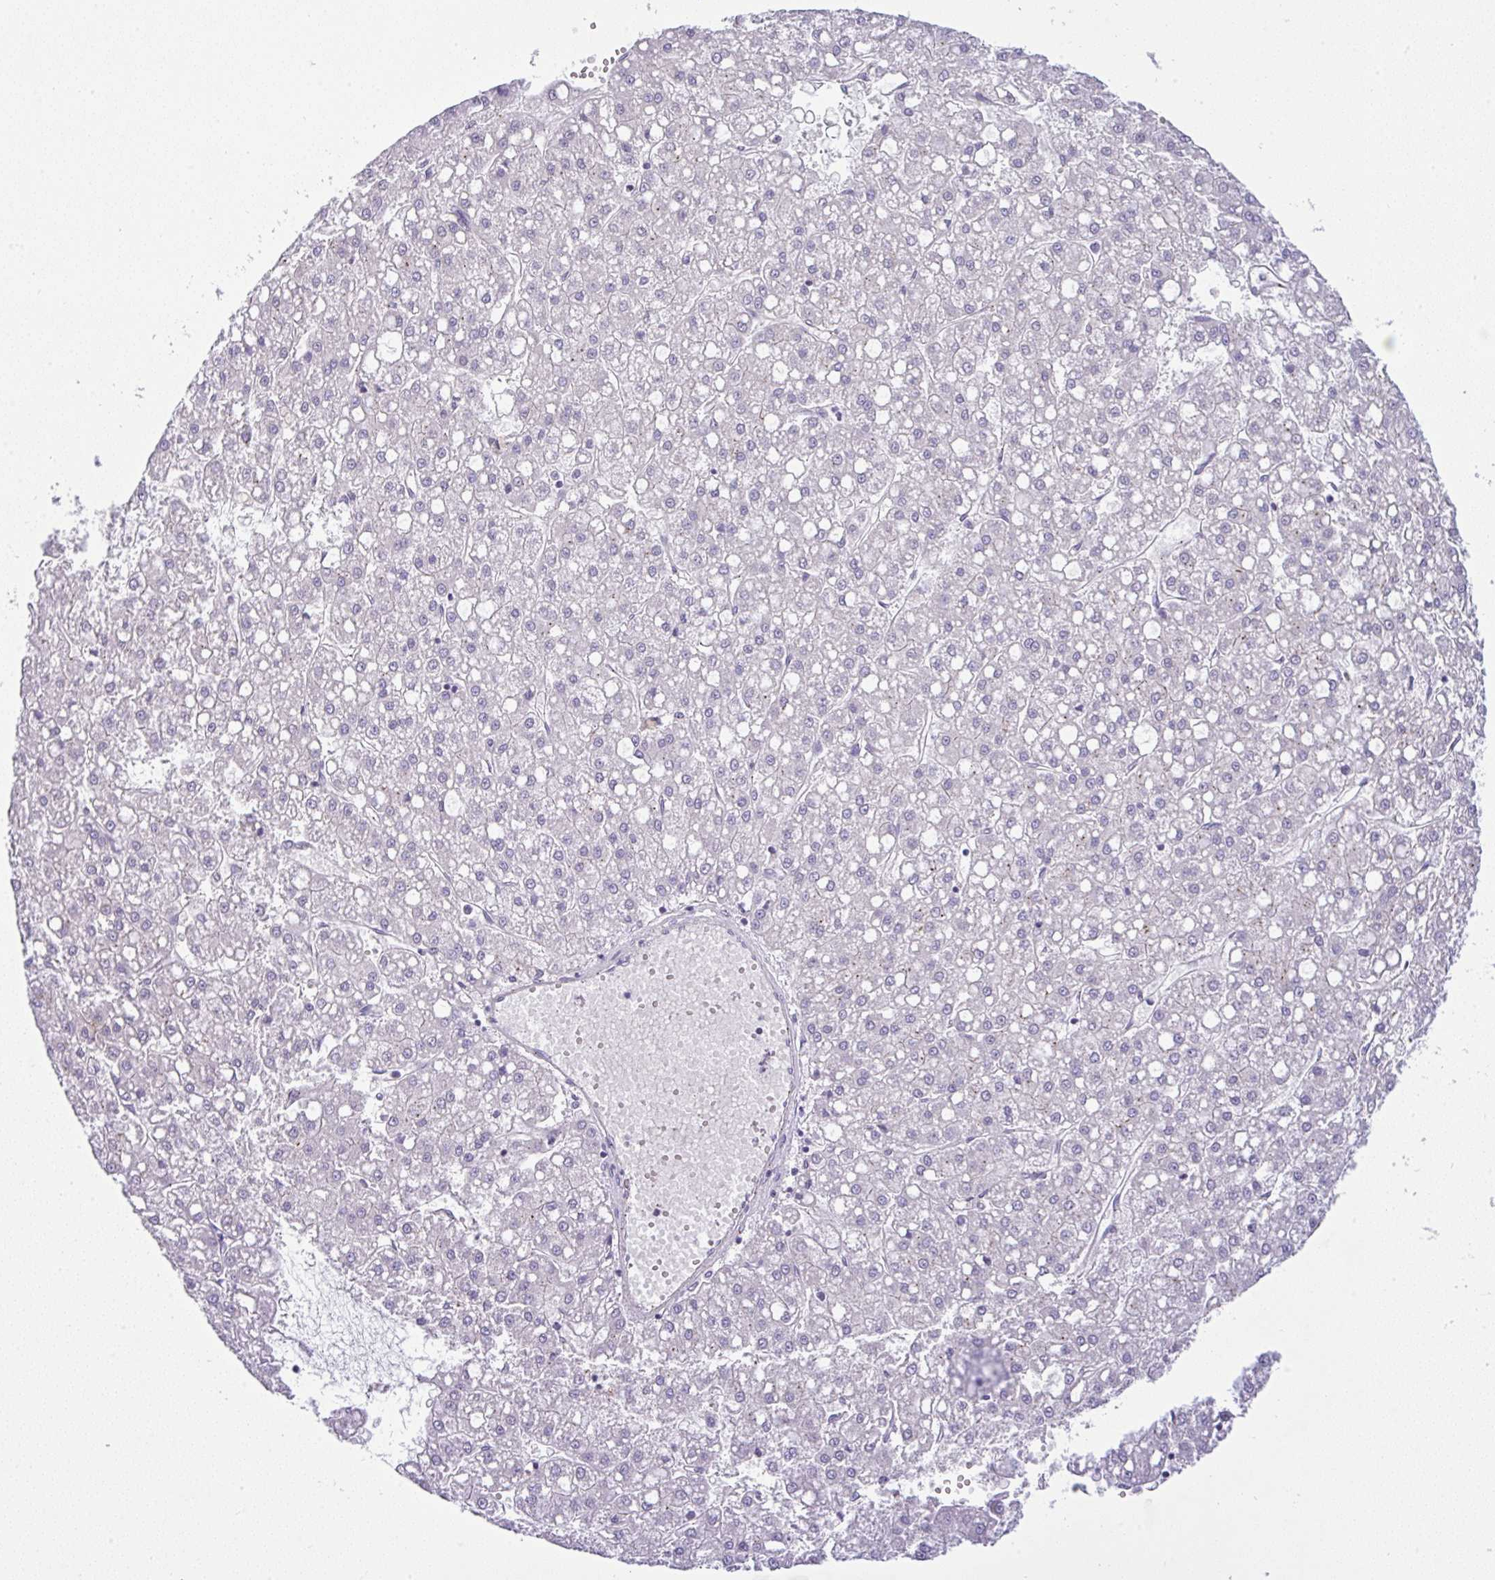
{"staining": {"intensity": "negative", "quantity": "none", "location": "none"}, "tissue": "liver cancer", "cell_type": "Tumor cells", "image_type": "cancer", "snomed": [{"axis": "morphology", "description": "Carcinoma, Hepatocellular, NOS"}, {"axis": "topography", "description": "Liver"}], "caption": "Tumor cells show no significant protein staining in liver cancer (hepatocellular carcinoma).", "gene": "FAM177A1", "patient": {"sex": "male", "age": 67}}